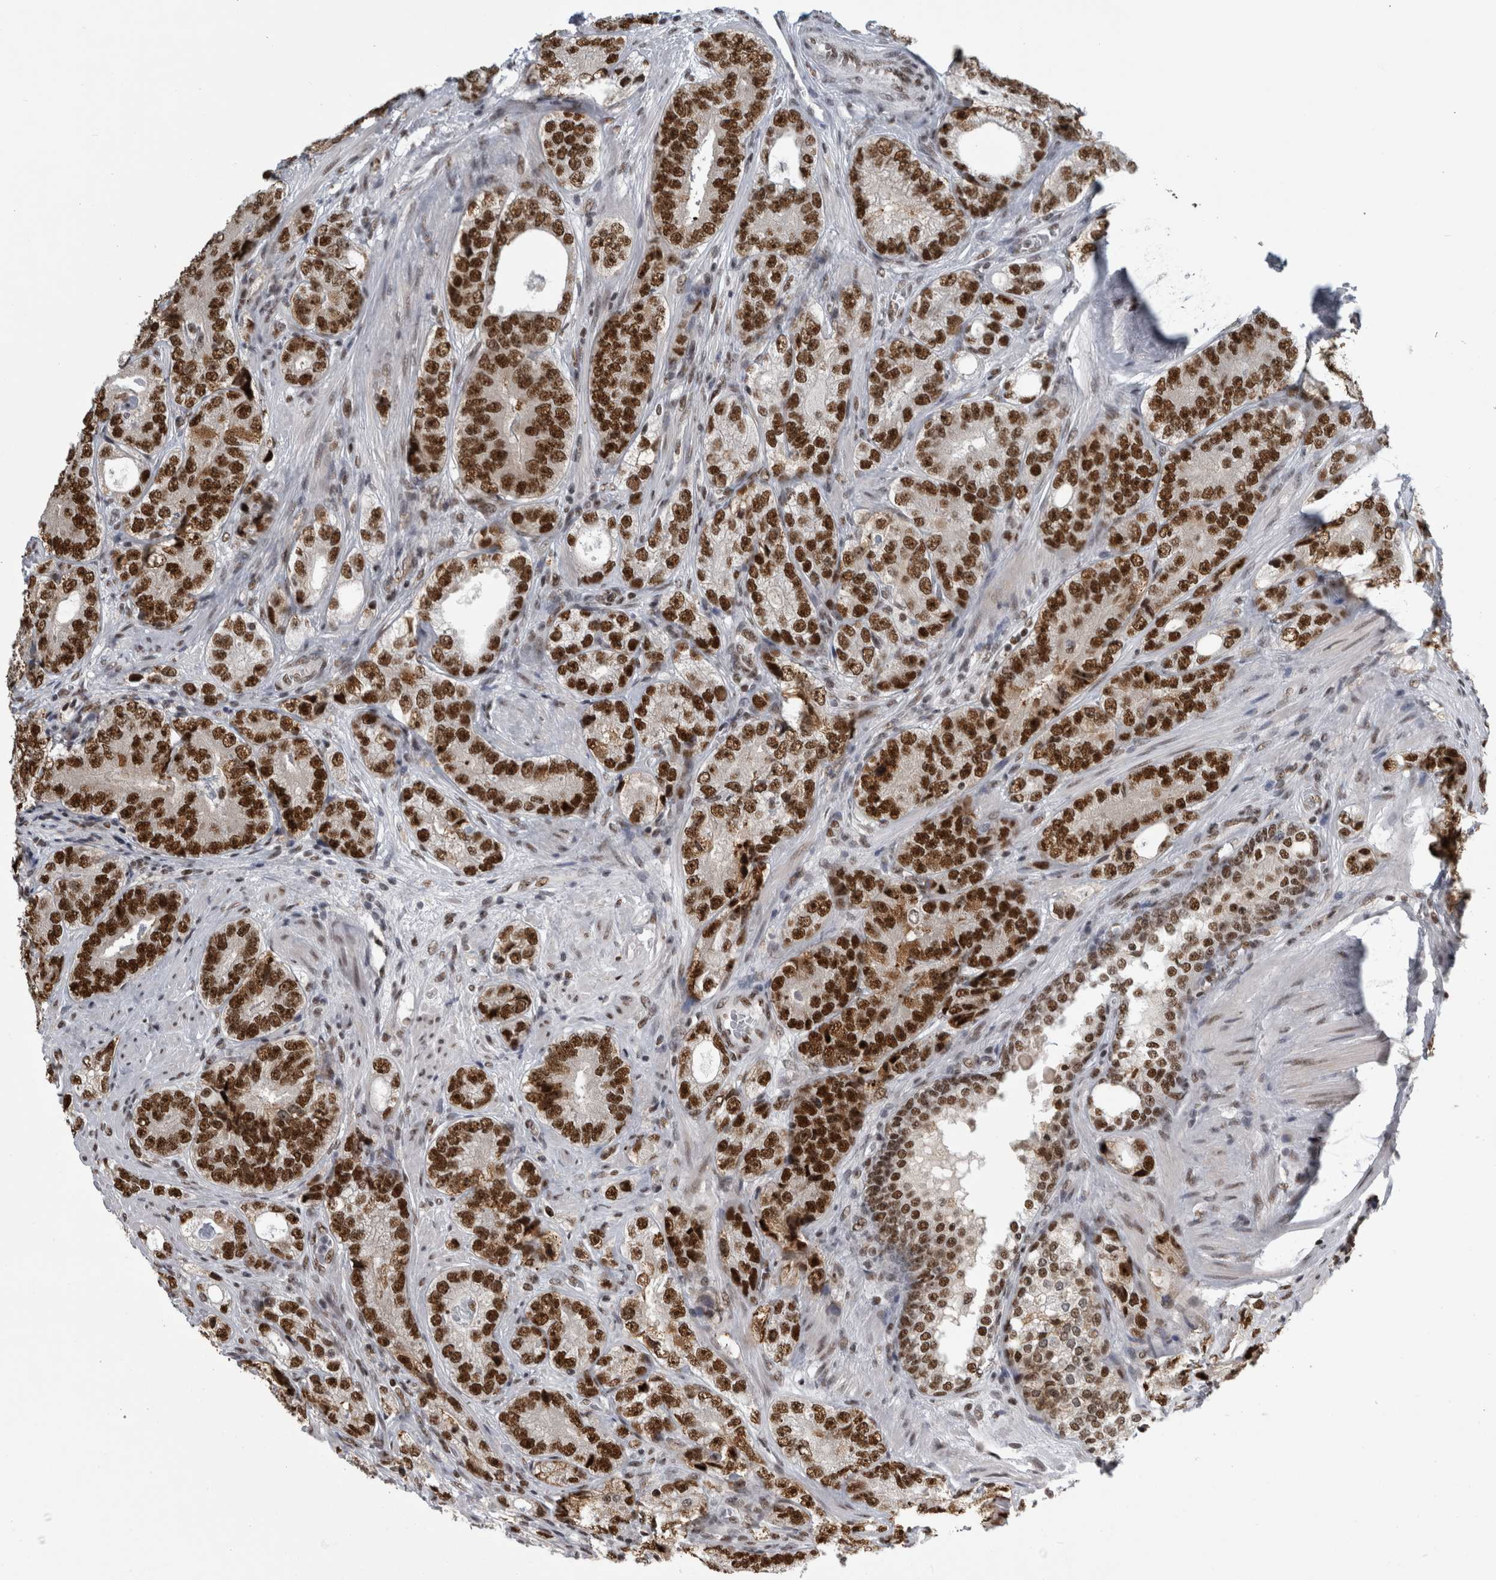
{"staining": {"intensity": "strong", "quantity": ">75%", "location": "nuclear"}, "tissue": "prostate cancer", "cell_type": "Tumor cells", "image_type": "cancer", "snomed": [{"axis": "morphology", "description": "Adenocarcinoma, High grade"}, {"axis": "topography", "description": "Prostate"}], "caption": "Prostate cancer stained with DAB immunohistochemistry (IHC) reveals high levels of strong nuclear positivity in about >75% of tumor cells.", "gene": "ZSCAN2", "patient": {"sex": "male", "age": 56}}